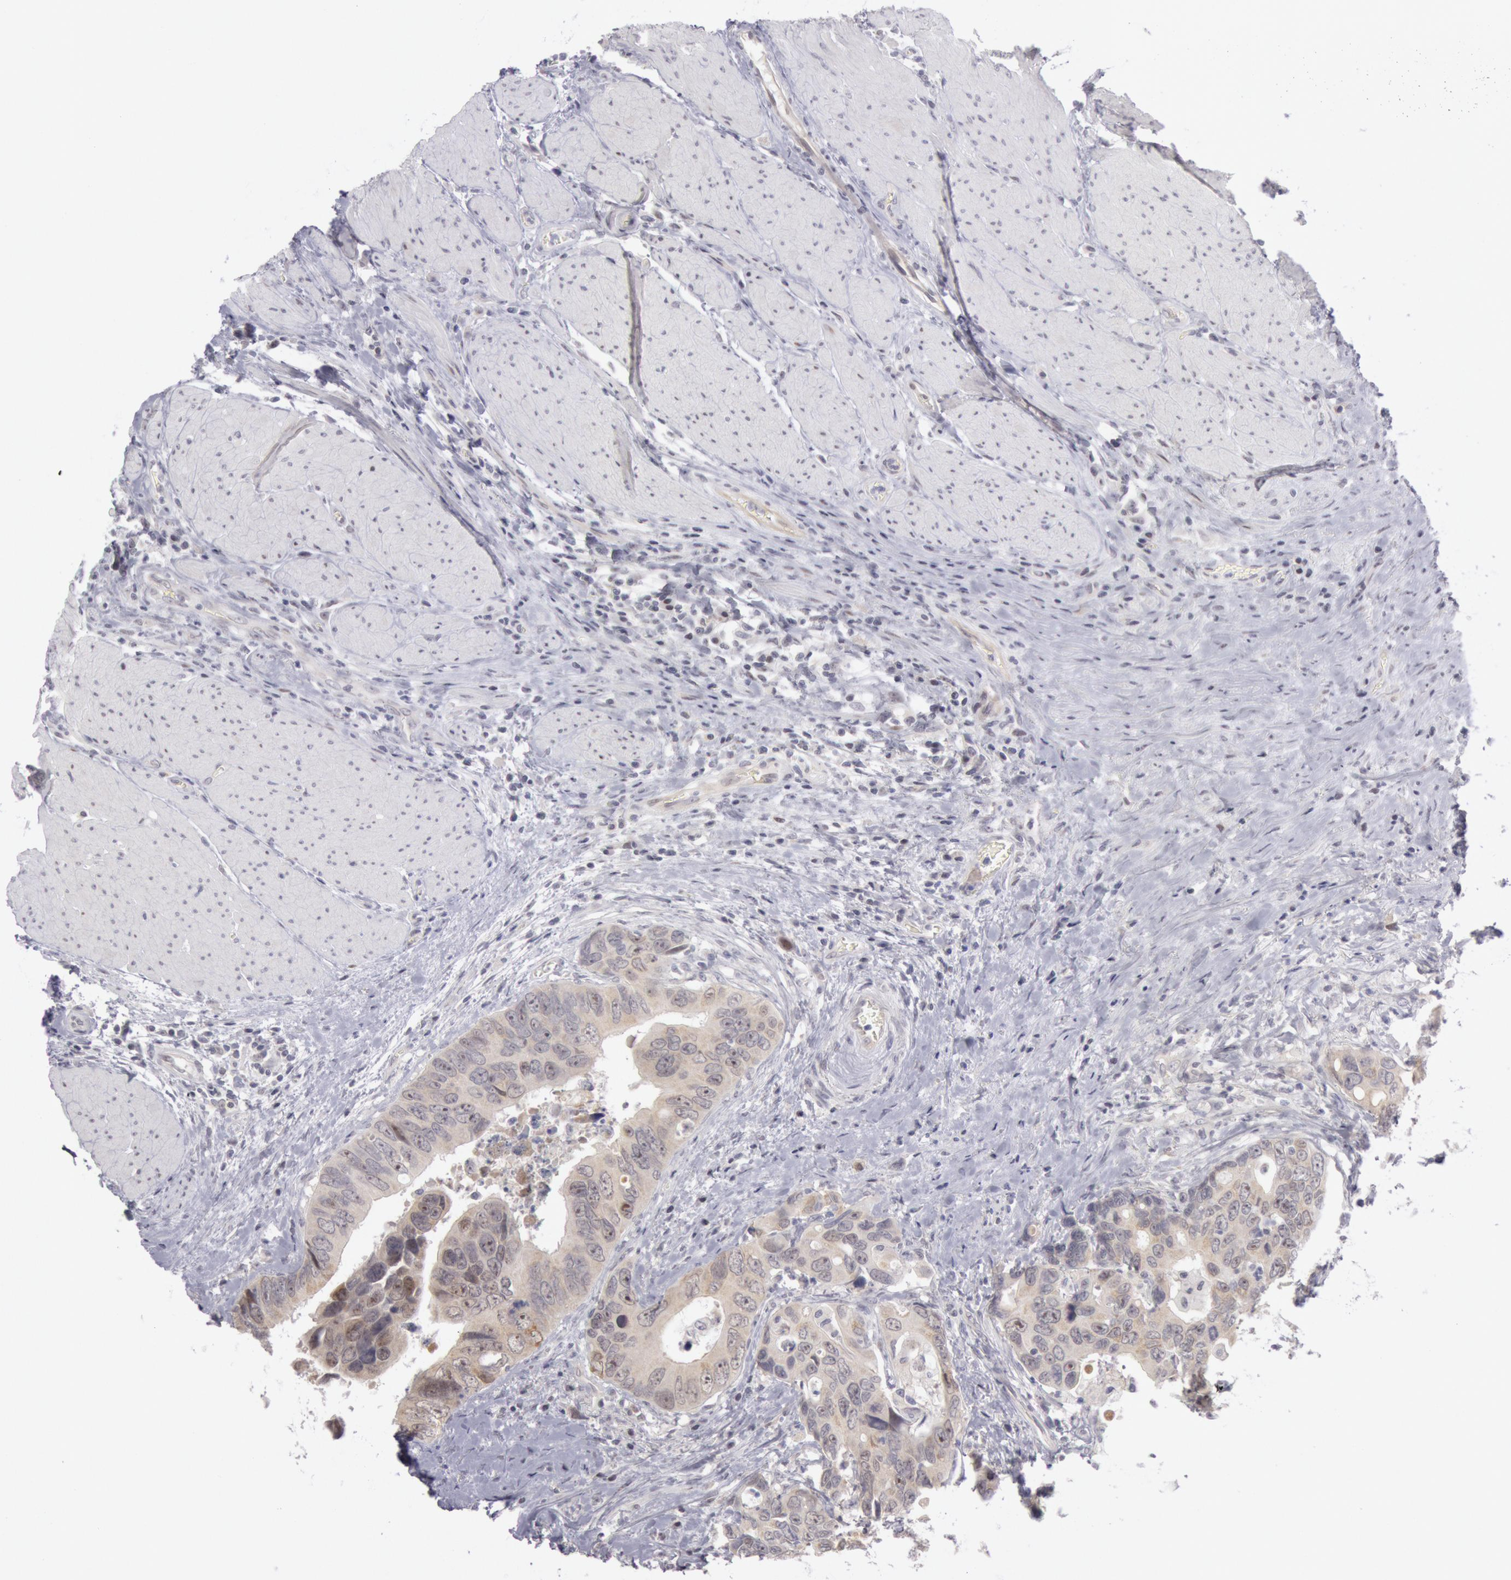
{"staining": {"intensity": "moderate", "quantity": ">75%", "location": "cytoplasmic/membranous"}, "tissue": "colorectal cancer", "cell_type": "Tumor cells", "image_type": "cancer", "snomed": [{"axis": "morphology", "description": "Adenocarcinoma, NOS"}, {"axis": "topography", "description": "Rectum"}], "caption": "Protein expression analysis of human colorectal cancer reveals moderate cytoplasmic/membranous positivity in approximately >75% of tumor cells.", "gene": "JOSD1", "patient": {"sex": "female", "age": 67}}